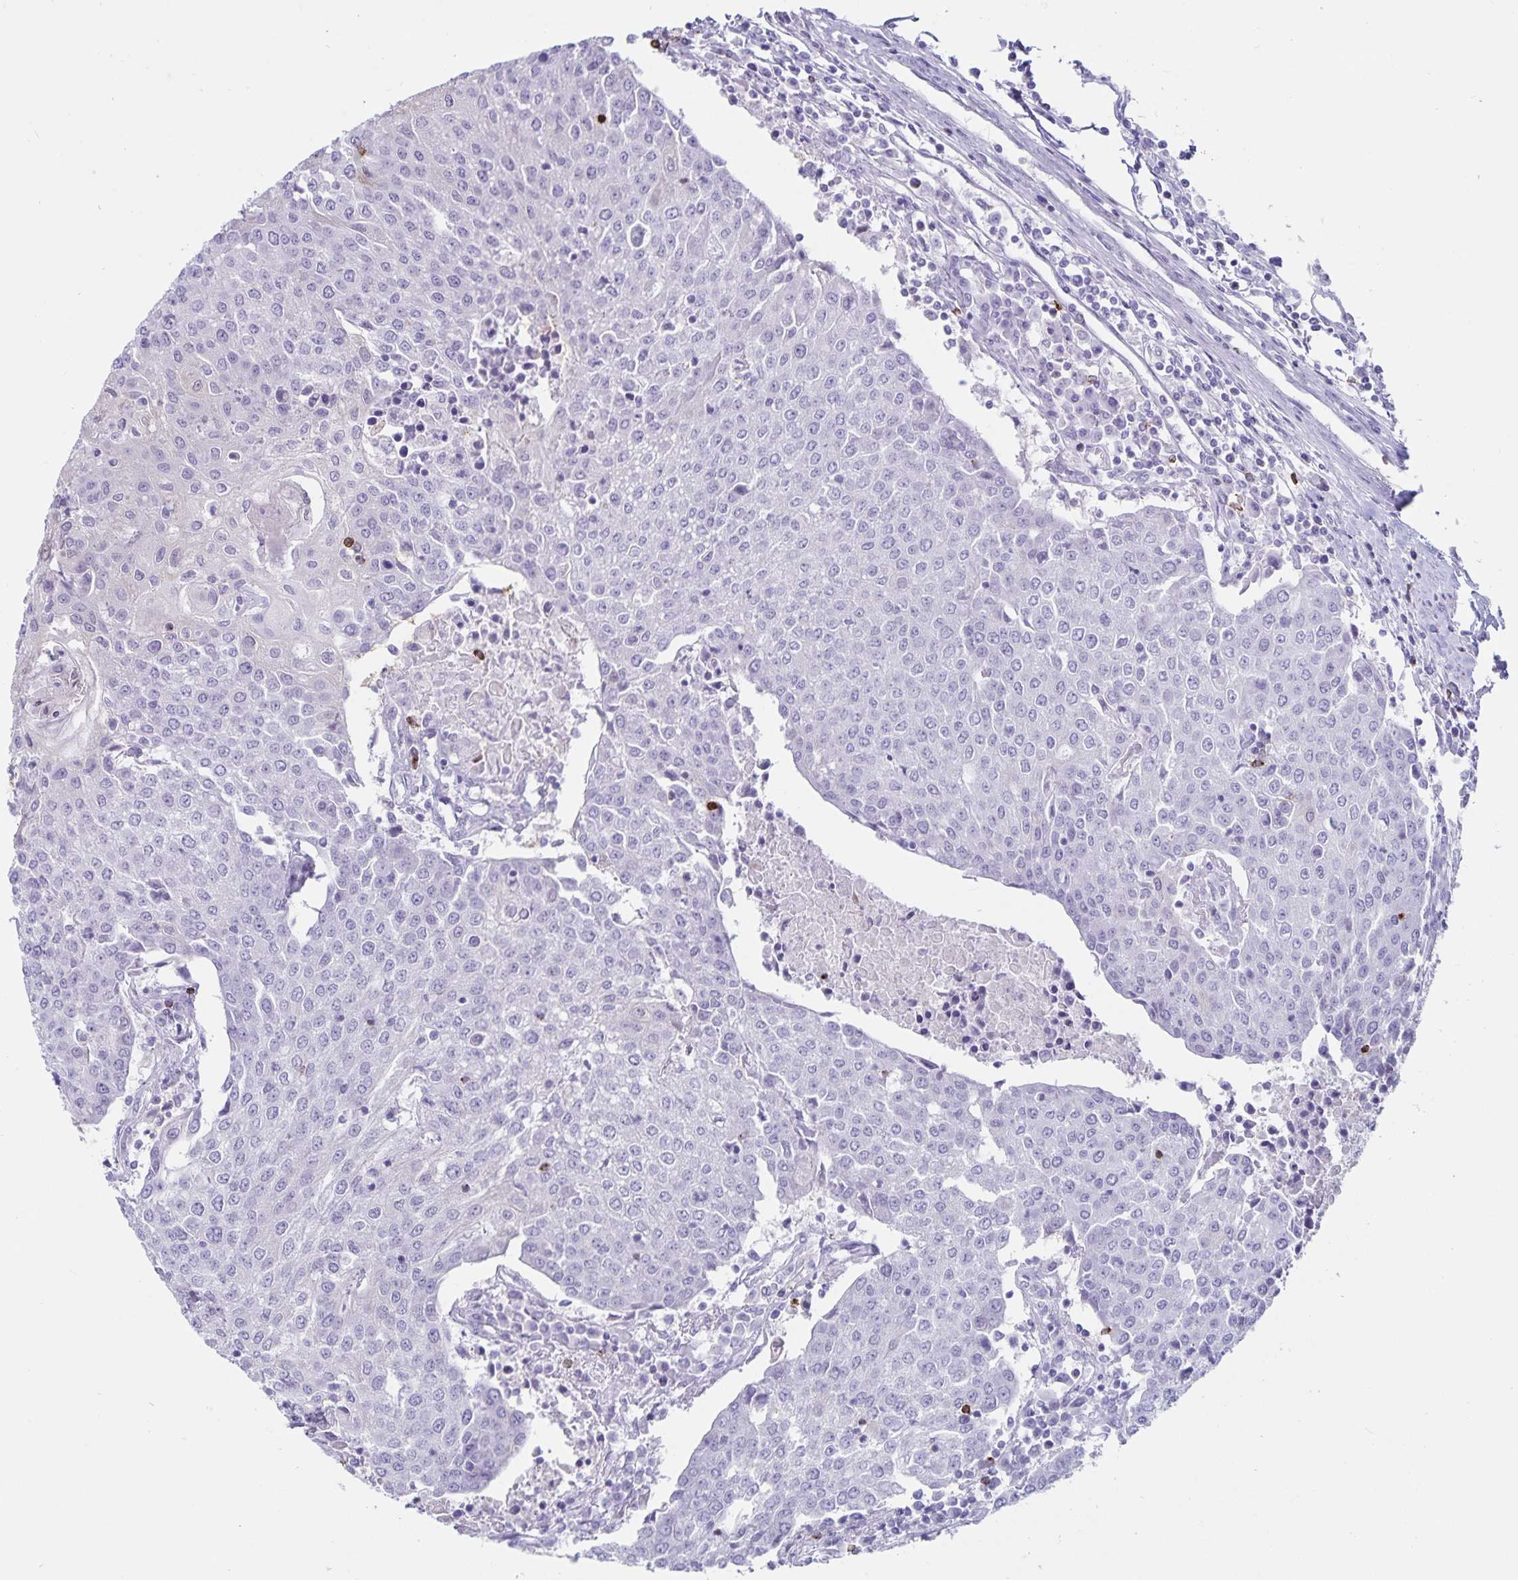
{"staining": {"intensity": "negative", "quantity": "none", "location": "none"}, "tissue": "urothelial cancer", "cell_type": "Tumor cells", "image_type": "cancer", "snomed": [{"axis": "morphology", "description": "Urothelial carcinoma, High grade"}, {"axis": "topography", "description": "Urinary bladder"}], "caption": "Image shows no protein positivity in tumor cells of high-grade urothelial carcinoma tissue.", "gene": "GNLY", "patient": {"sex": "female", "age": 85}}